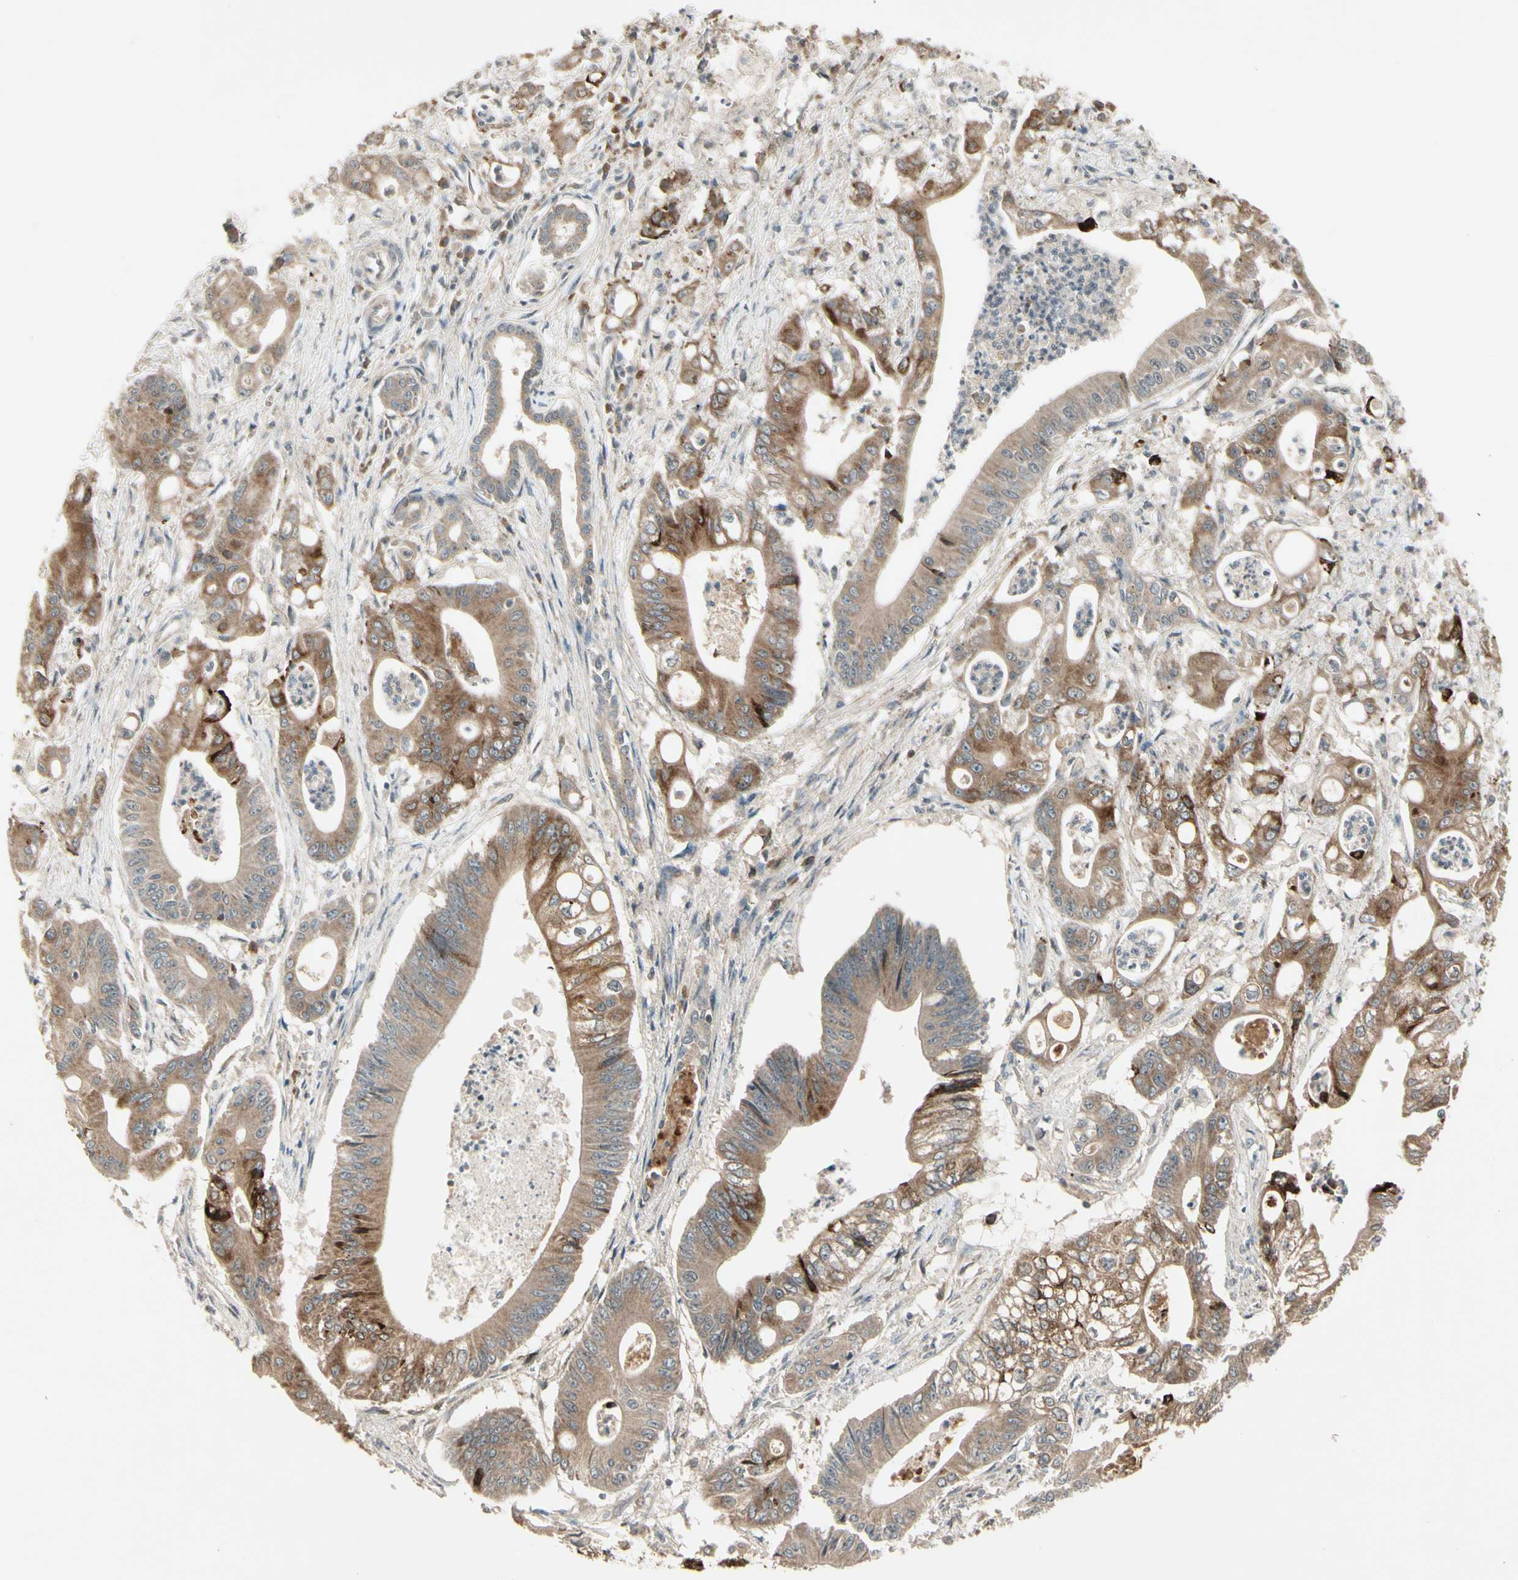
{"staining": {"intensity": "moderate", "quantity": ">75%", "location": "cytoplasmic/membranous"}, "tissue": "pancreatic cancer", "cell_type": "Tumor cells", "image_type": "cancer", "snomed": [{"axis": "morphology", "description": "Normal tissue, NOS"}, {"axis": "topography", "description": "Lymph node"}], "caption": "The immunohistochemical stain shows moderate cytoplasmic/membranous positivity in tumor cells of pancreatic cancer tissue.", "gene": "FHDC1", "patient": {"sex": "male", "age": 62}}